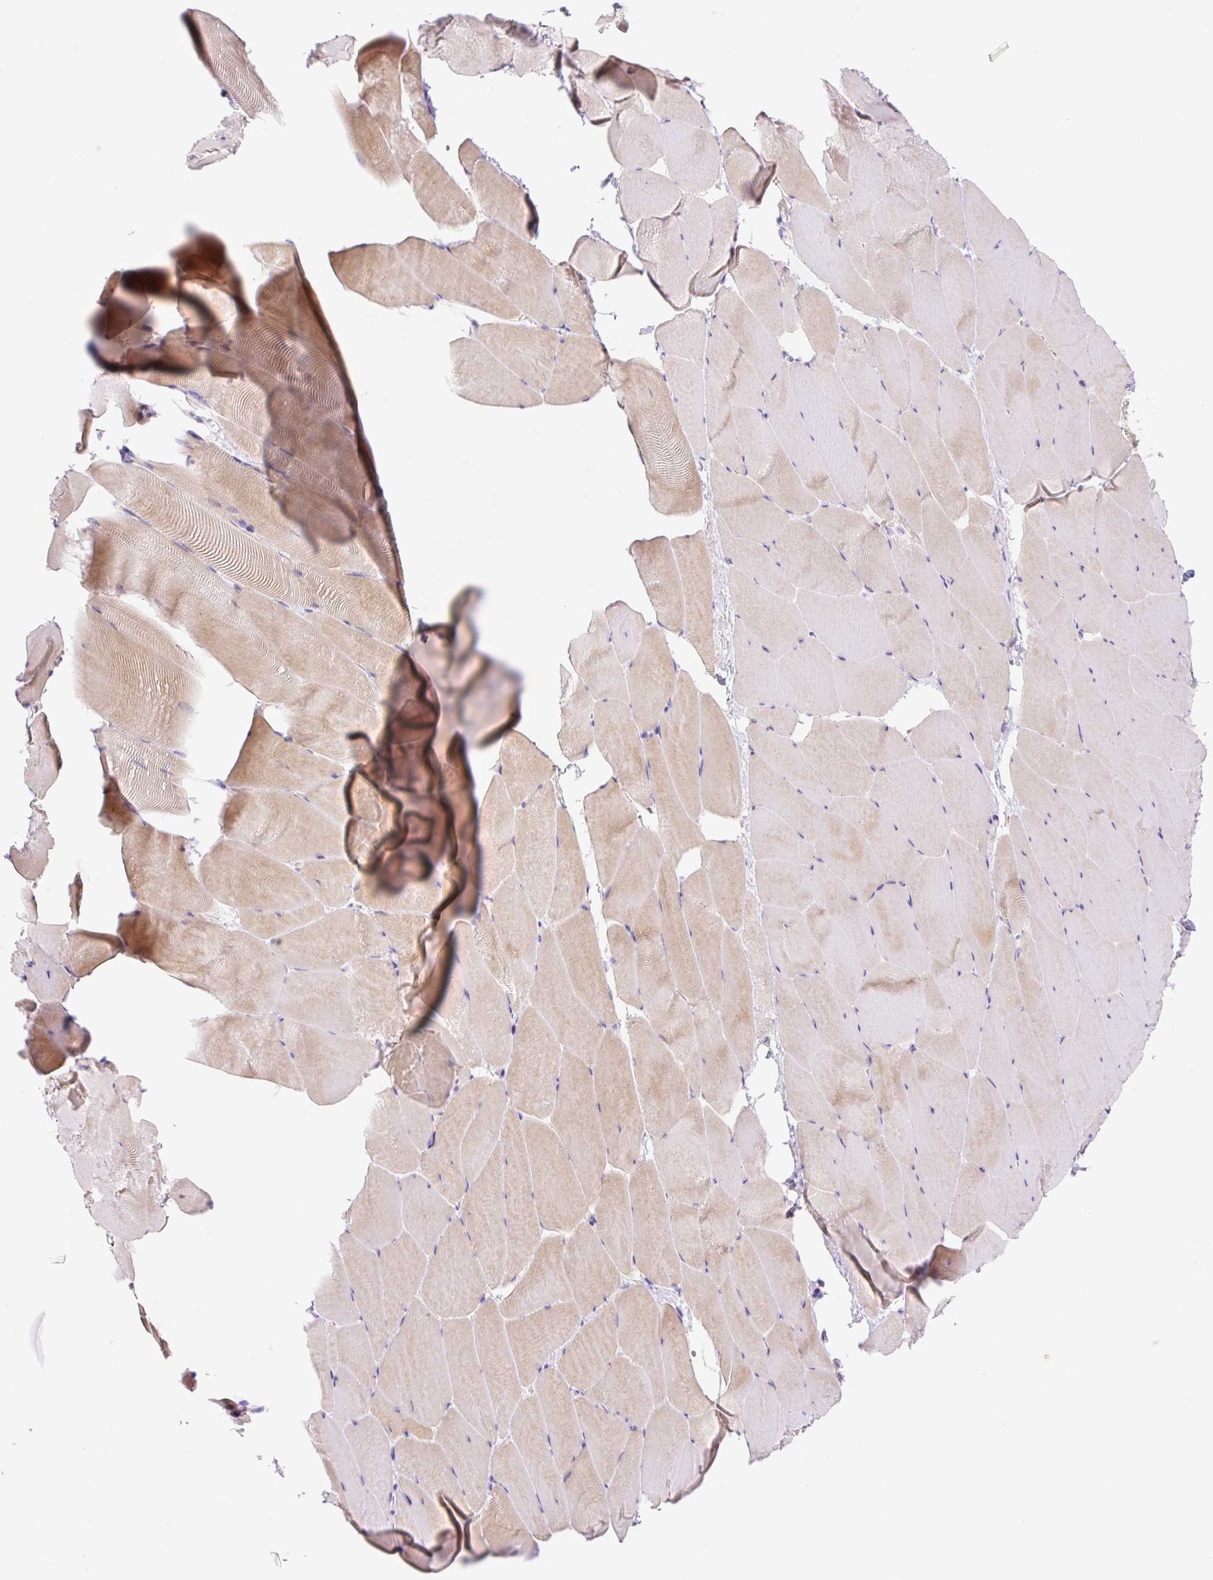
{"staining": {"intensity": "weak", "quantity": "25%-75%", "location": "cytoplasmic/membranous"}, "tissue": "skeletal muscle", "cell_type": "Myocytes", "image_type": "normal", "snomed": [{"axis": "morphology", "description": "Normal tissue, NOS"}, {"axis": "topography", "description": "Skeletal muscle"}], "caption": "Immunohistochemical staining of unremarkable skeletal muscle shows 25%-75% levels of weak cytoplasmic/membranous protein positivity in about 25%-75% of myocytes. (IHC, brightfield microscopy, high magnification).", "gene": "DENND5A", "patient": {"sex": "female", "age": 64}}